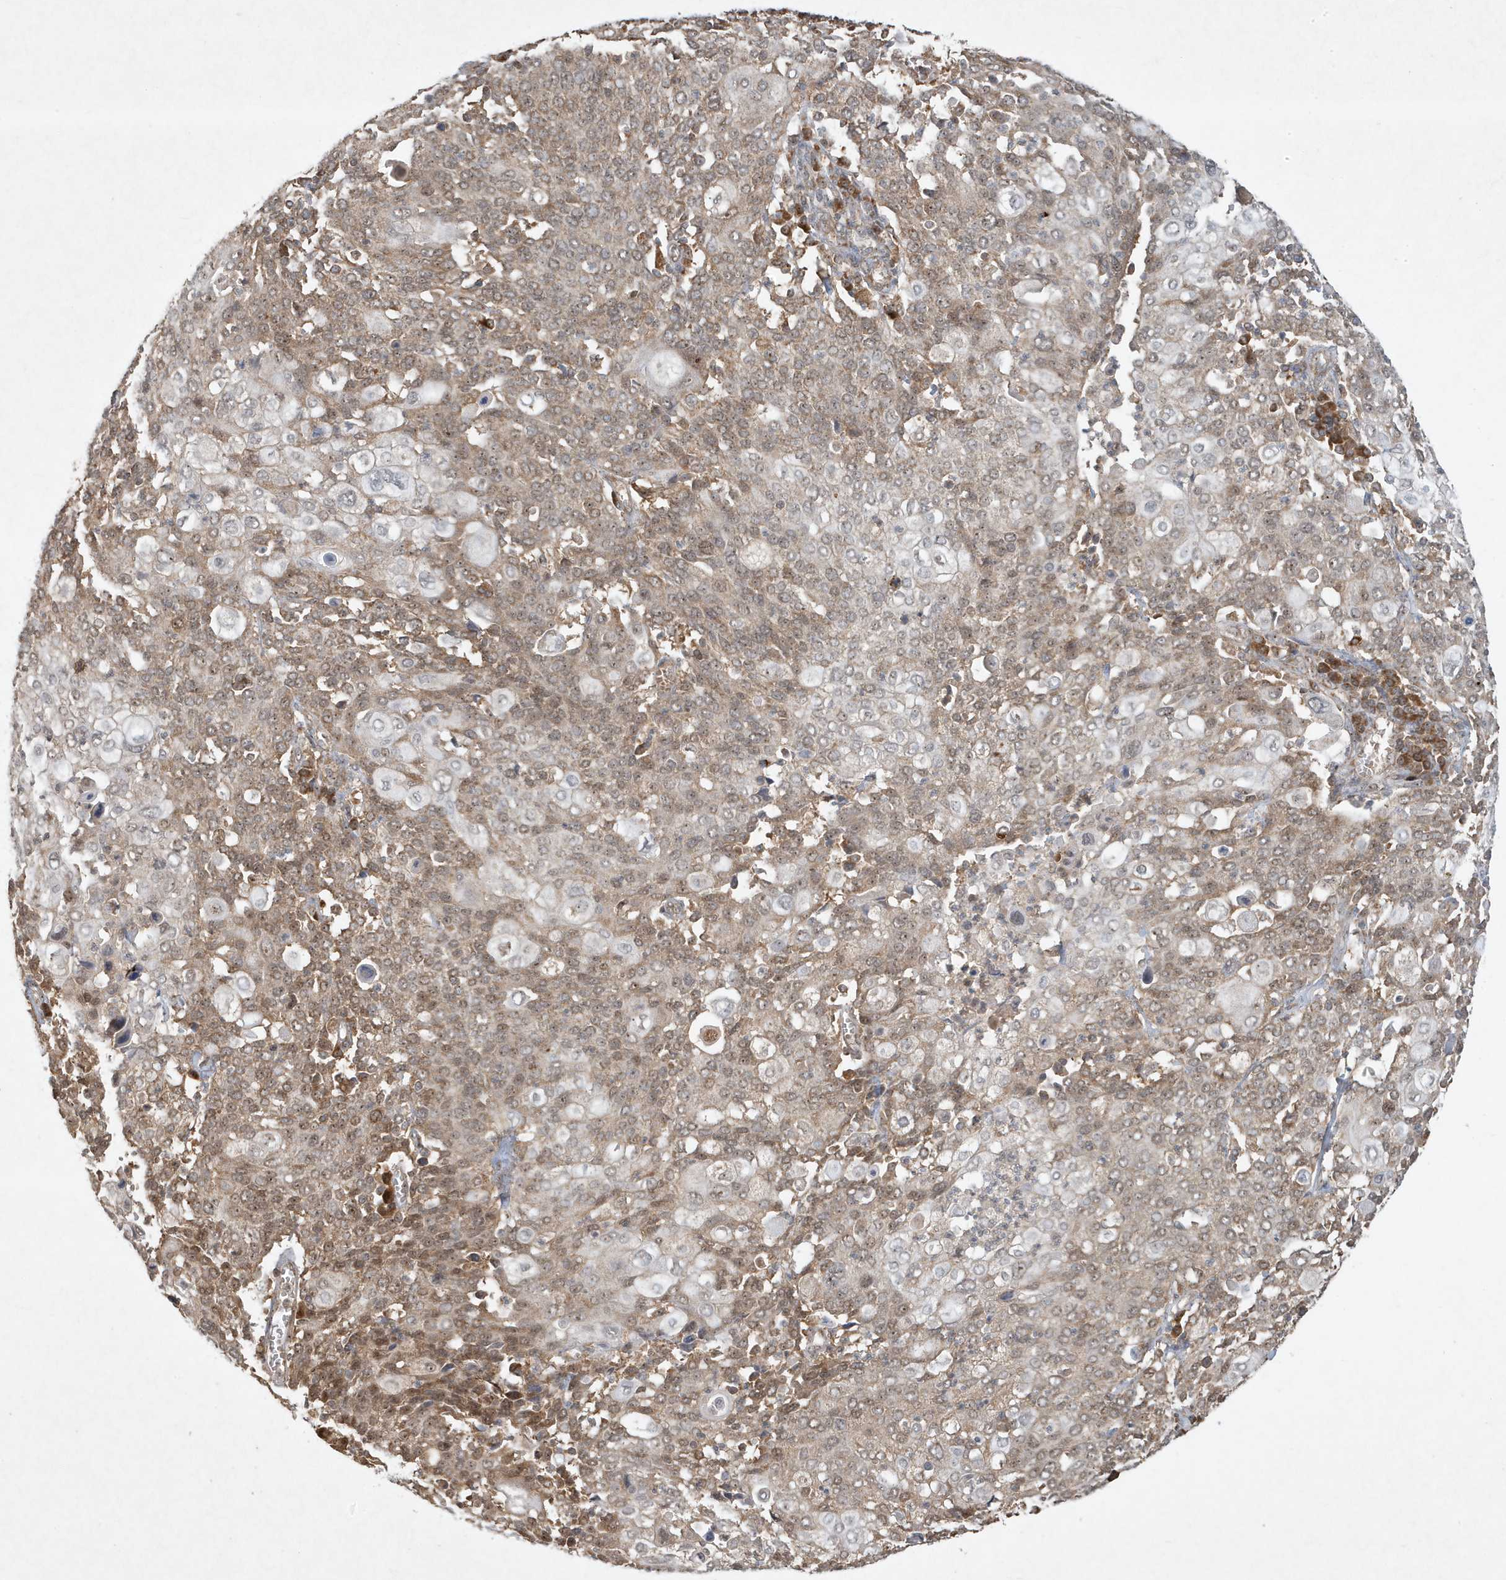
{"staining": {"intensity": "moderate", "quantity": ">75%", "location": "cytoplasmic/membranous,nuclear"}, "tissue": "cervical cancer", "cell_type": "Tumor cells", "image_type": "cancer", "snomed": [{"axis": "morphology", "description": "Squamous cell carcinoma, NOS"}, {"axis": "topography", "description": "Cervix"}], "caption": "About >75% of tumor cells in cervical cancer (squamous cell carcinoma) show moderate cytoplasmic/membranous and nuclear protein positivity as visualized by brown immunohistochemical staining.", "gene": "ABCB9", "patient": {"sex": "female", "age": 40}}